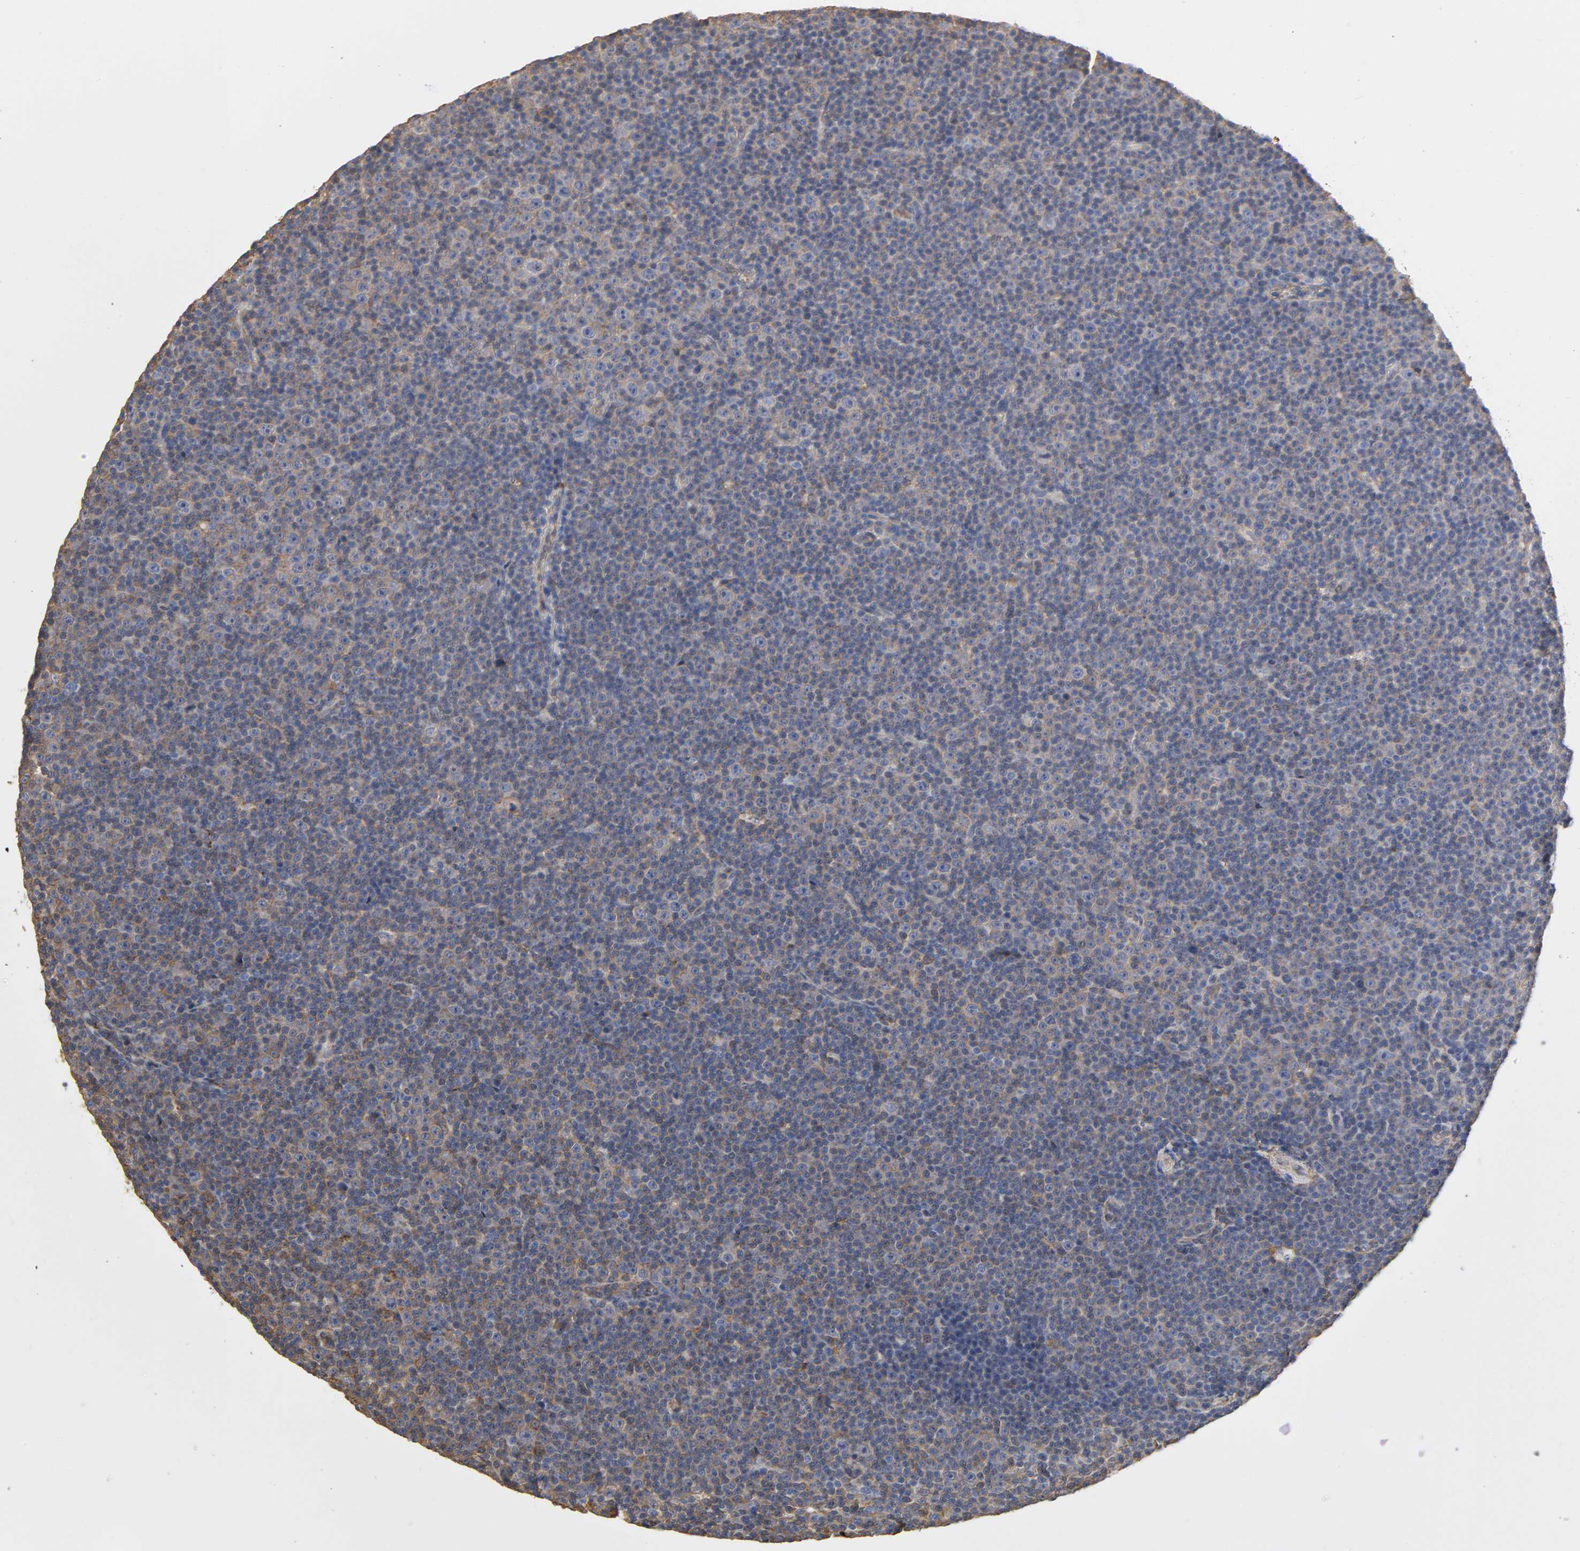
{"staining": {"intensity": "weak", "quantity": "25%-75%", "location": "cytoplasmic/membranous"}, "tissue": "lymphoma", "cell_type": "Tumor cells", "image_type": "cancer", "snomed": [{"axis": "morphology", "description": "Malignant lymphoma, non-Hodgkin's type, Low grade"}, {"axis": "topography", "description": "Lymph node"}], "caption": "A brown stain shows weak cytoplasmic/membranous positivity of a protein in human malignant lymphoma, non-Hodgkin's type (low-grade) tumor cells.", "gene": "ANXA2", "patient": {"sex": "female", "age": 67}}